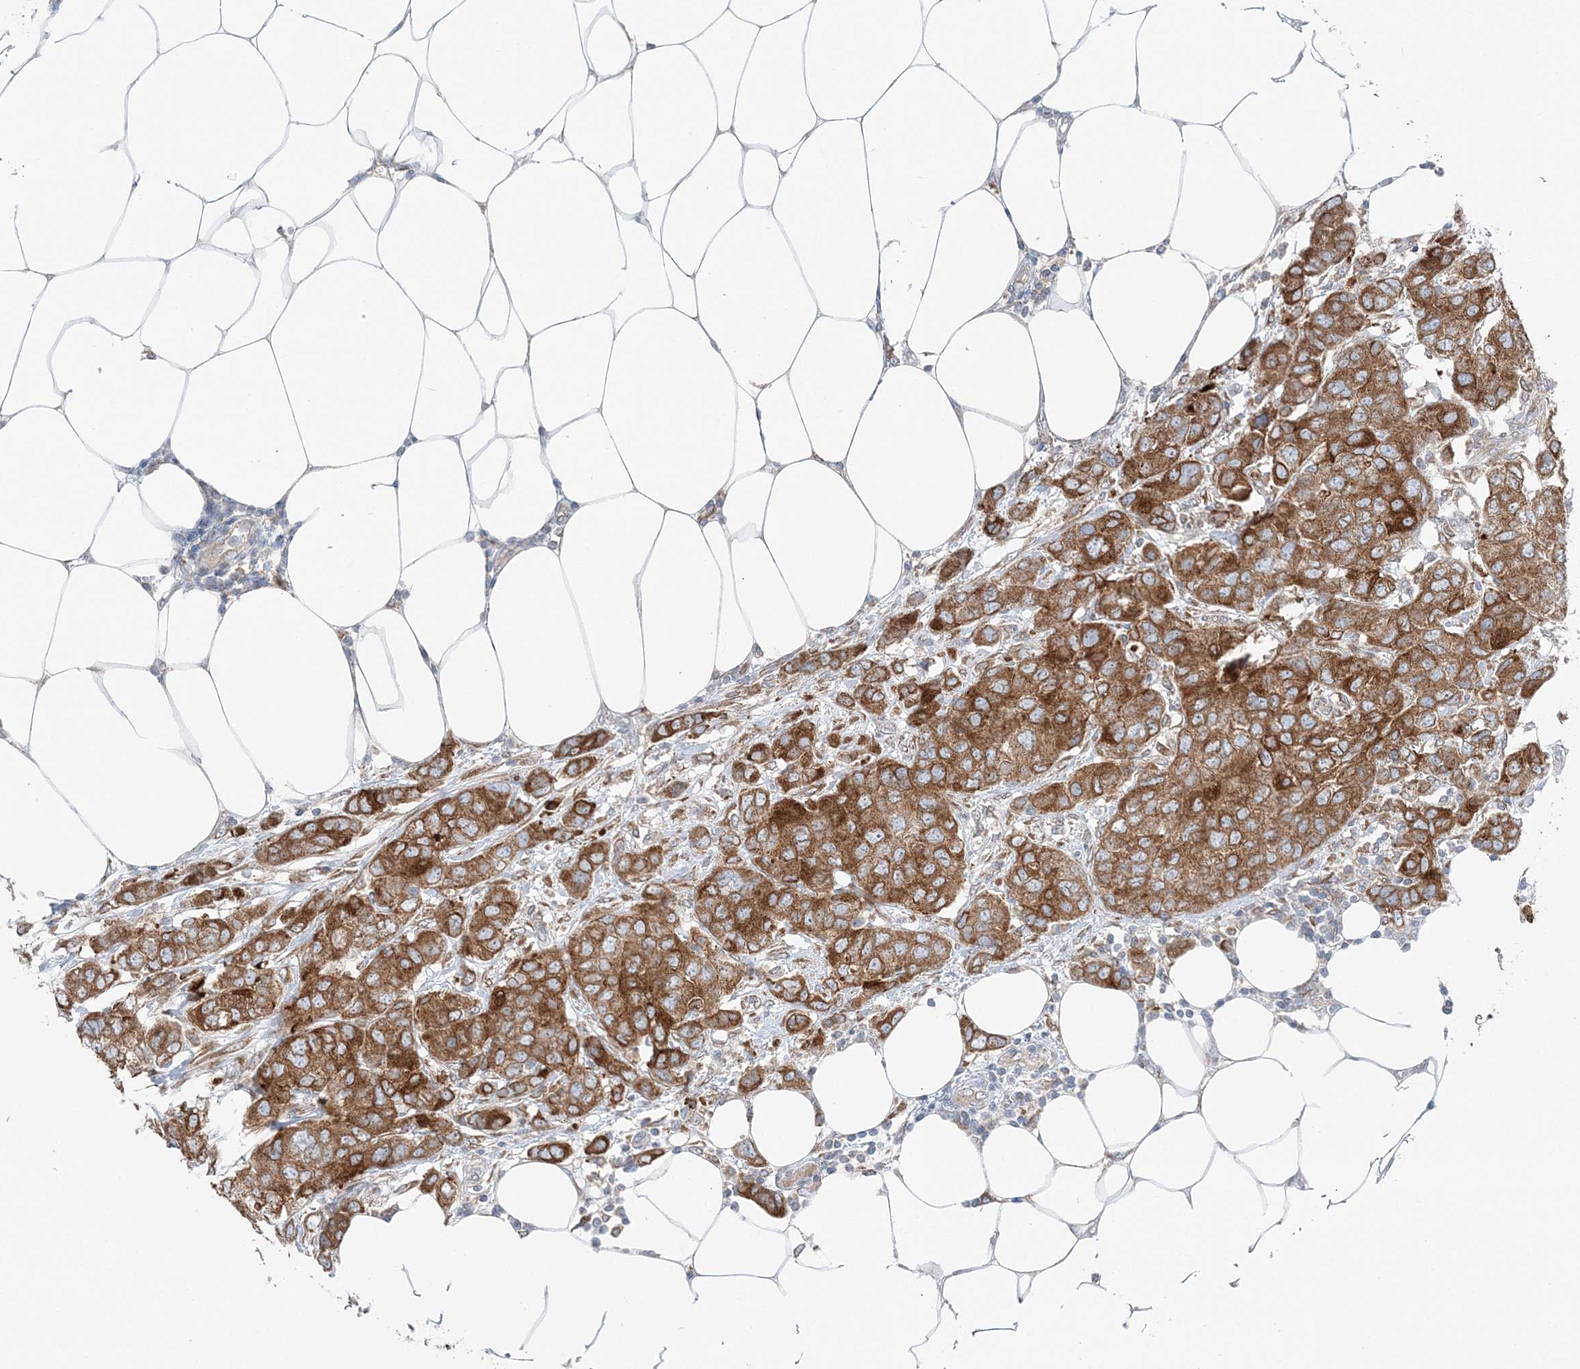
{"staining": {"intensity": "strong", "quantity": ">75%", "location": "cytoplasmic/membranous"}, "tissue": "breast cancer", "cell_type": "Tumor cells", "image_type": "cancer", "snomed": [{"axis": "morphology", "description": "Duct carcinoma"}, {"axis": "topography", "description": "Breast"}], "caption": "IHC micrograph of neoplastic tissue: human breast cancer stained using IHC reveals high levels of strong protein expression localized specifically in the cytoplasmic/membranous of tumor cells, appearing as a cytoplasmic/membranous brown color.", "gene": "TMED10", "patient": {"sex": "female", "age": 50}}